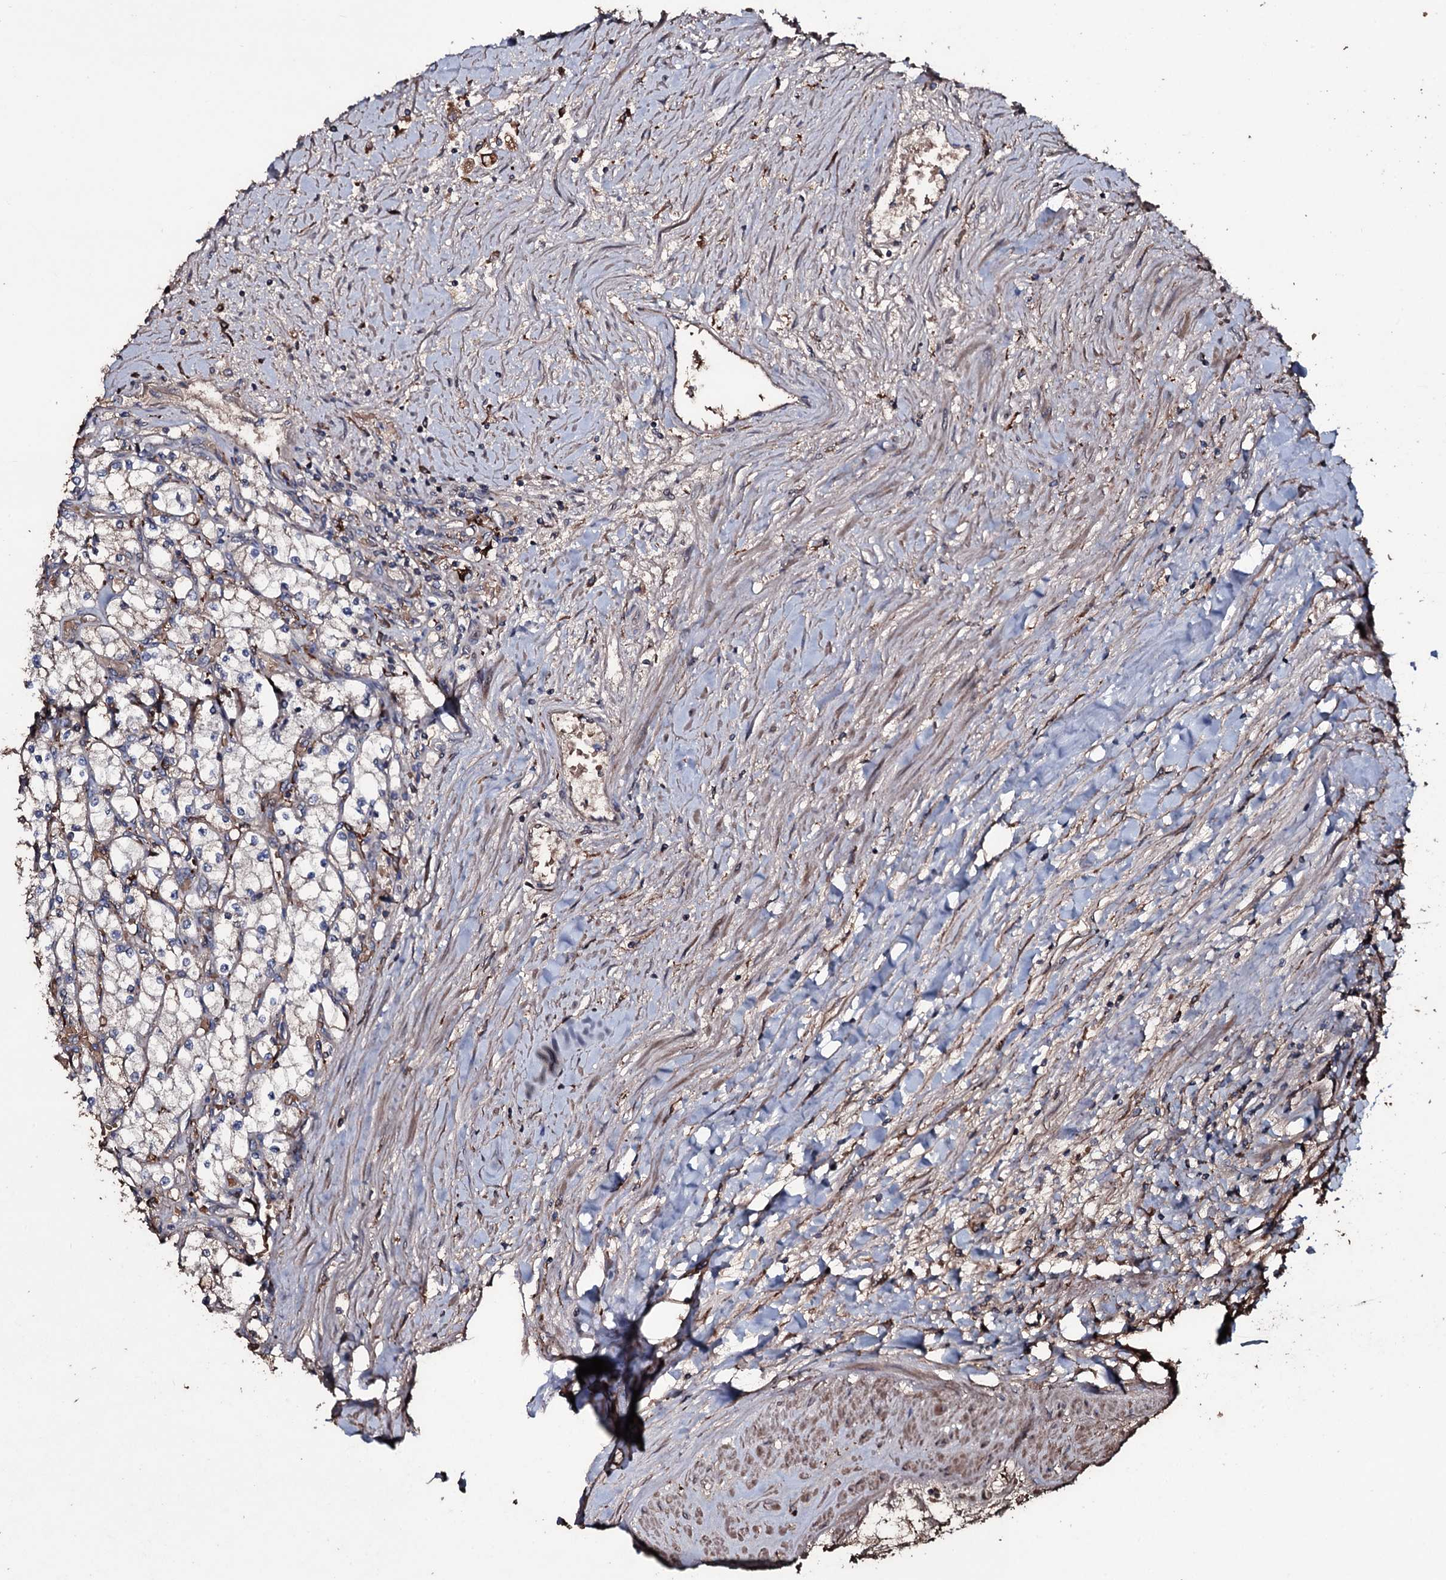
{"staining": {"intensity": "weak", "quantity": "<25%", "location": "cytoplasmic/membranous"}, "tissue": "renal cancer", "cell_type": "Tumor cells", "image_type": "cancer", "snomed": [{"axis": "morphology", "description": "Adenocarcinoma, NOS"}, {"axis": "topography", "description": "Kidney"}], "caption": "Immunohistochemical staining of human adenocarcinoma (renal) reveals no significant positivity in tumor cells. (Stains: DAB immunohistochemistry with hematoxylin counter stain, Microscopy: brightfield microscopy at high magnification).", "gene": "ZSWIM8", "patient": {"sex": "male", "age": 80}}